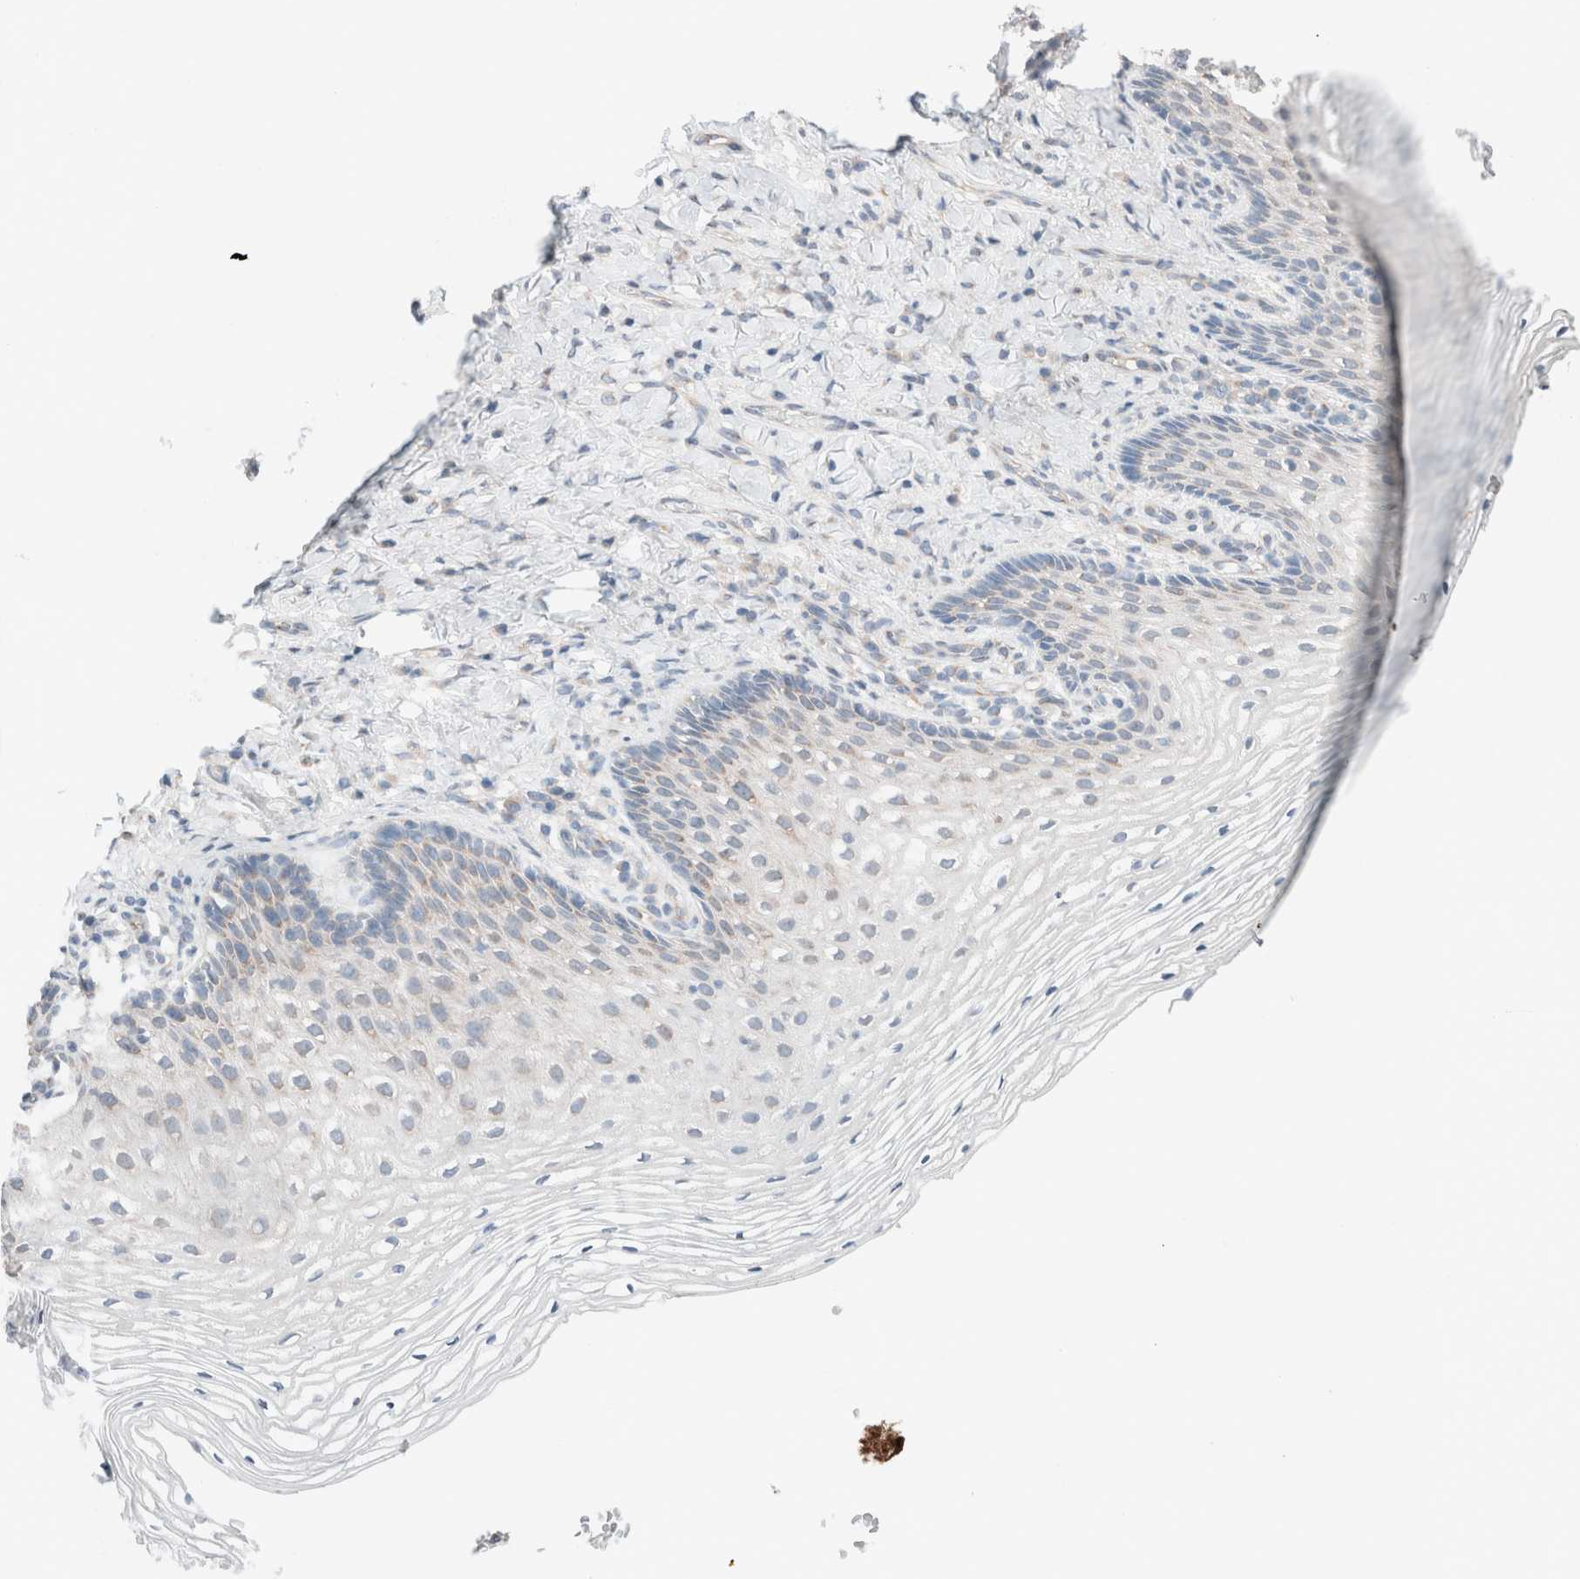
{"staining": {"intensity": "moderate", "quantity": "<25%", "location": "cytoplasmic/membranous"}, "tissue": "vagina", "cell_type": "Squamous epithelial cells", "image_type": "normal", "snomed": [{"axis": "morphology", "description": "Normal tissue, NOS"}, {"axis": "topography", "description": "Vagina"}], "caption": "An immunohistochemistry (IHC) histopathology image of unremarkable tissue is shown. Protein staining in brown labels moderate cytoplasmic/membranous positivity in vagina within squamous epithelial cells. (DAB IHC with brightfield microscopy, high magnification).", "gene": "CASC3", "patient": {"sex": "female", "age": 60}}